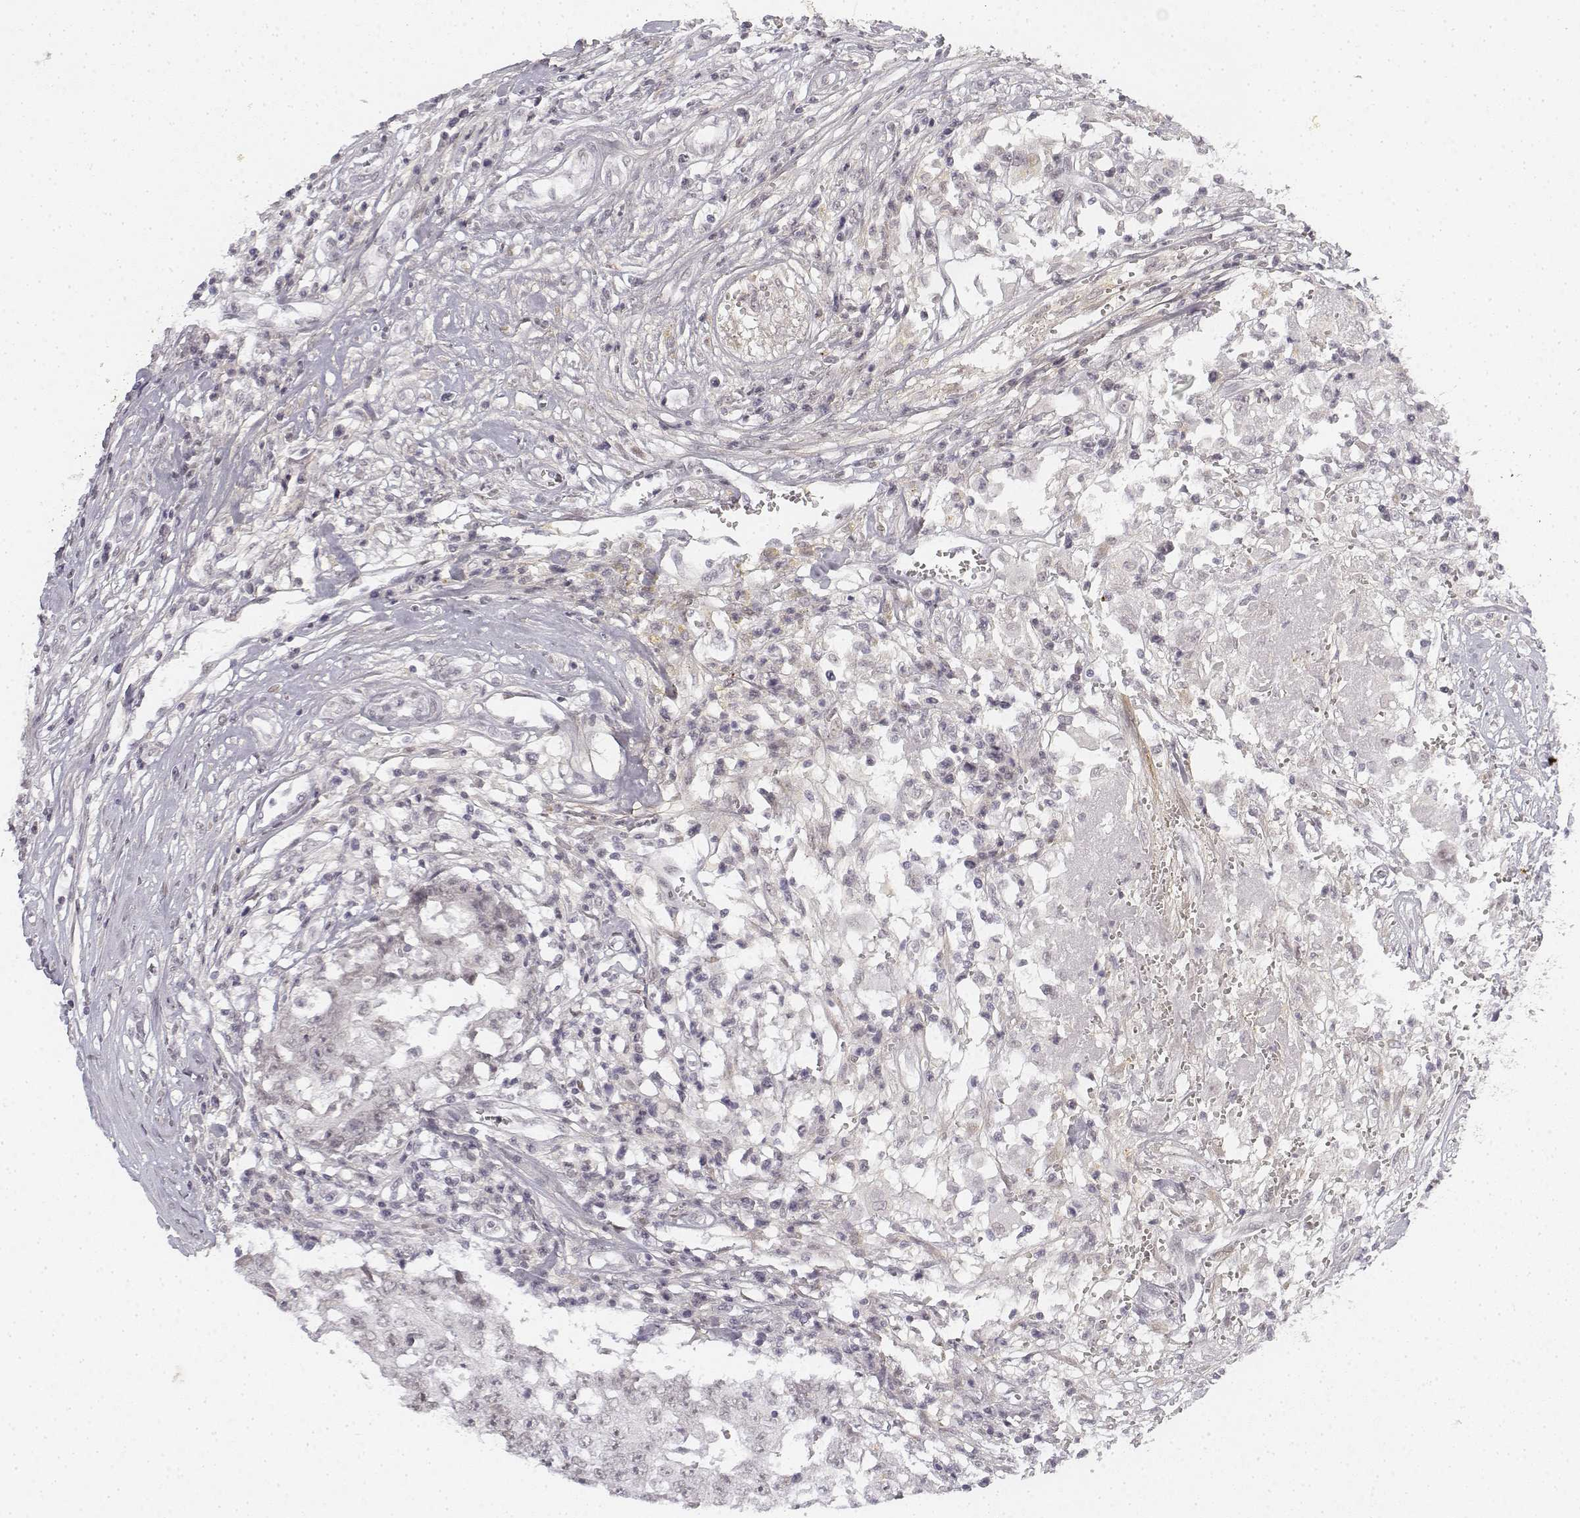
{"staining": {"intensity": "negative", "quantity": "none", "location": "none"}, "tissue": "testis cancer", "cell_type": "Tumor cells", "image_type": "cancer", "snomed": [{"axis": "morphology", "description": "Carcinoma, Embryonal, NOS"}, {"axis": "topography", "description": "Testis"}], "caption": "DAB (3,3'-diaminobenzidine) immunohistochemical staining of human testis cancer (embryonal carcinoma) exhibits no significant expression in tumor cells.", "gene": "KRT84", "patient": {"sex": "male", "age": 36}}